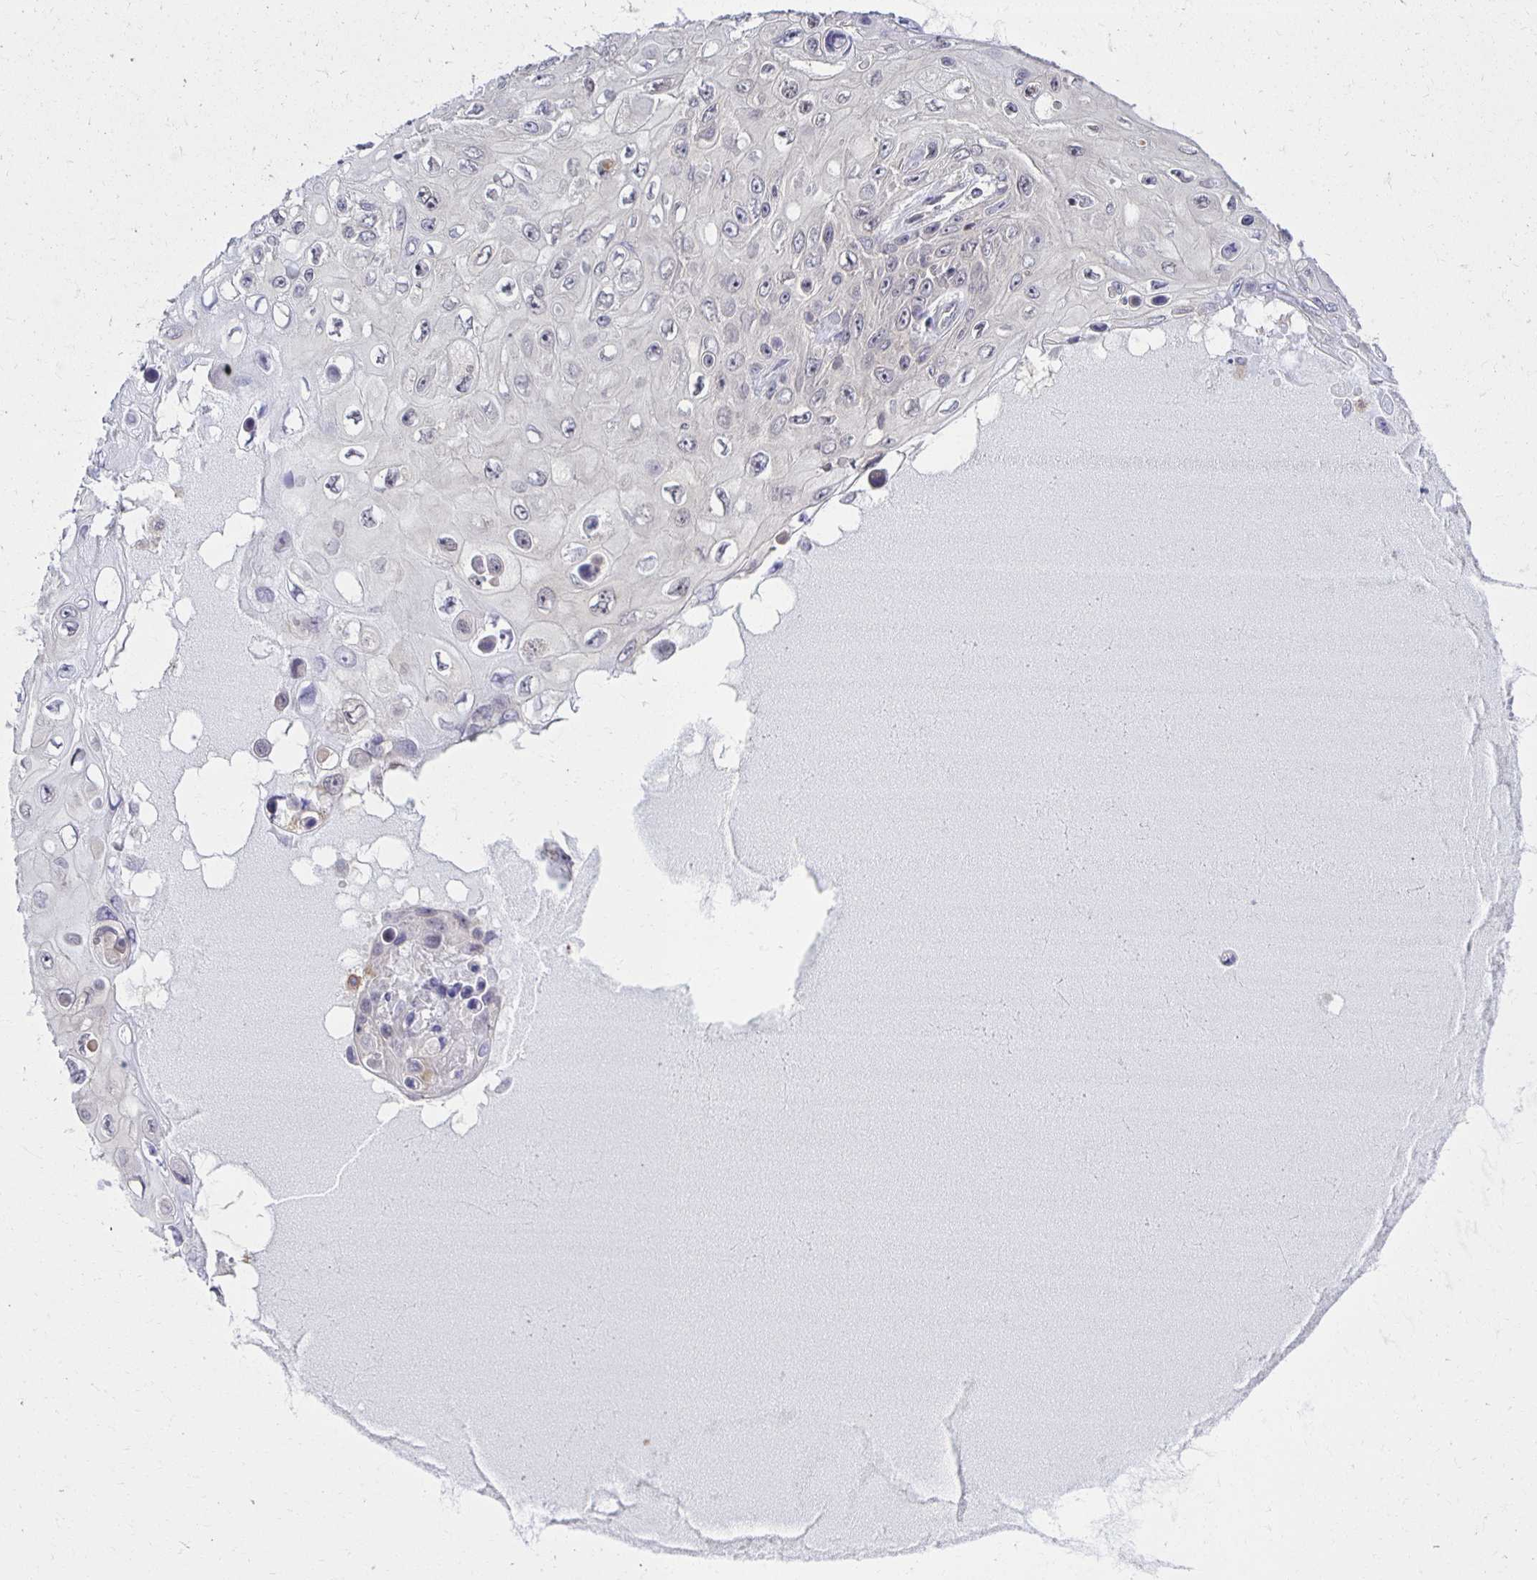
{"staining": {"intensity": "negative", "quantity": "none", "location": "none"}, "tissue": "skin cancer", "cell_type": "Tumor cells", "image_type": "cancer", "snomed": [{"axis": "morphology", "description": "Squamous cell carcinoma, NOS"}, {"axis": "topography", "description": "Skin"}], "caption": "High magnification brightfield microscopy of skin cancer stained with DAB (3,3'-diaminobenzidine) (brown) and counterstained with hematoxylin (blue): tumor cells show no significant expression.", "gene": "MIEN1", "patient": {"sex": "male", "age": 82}}